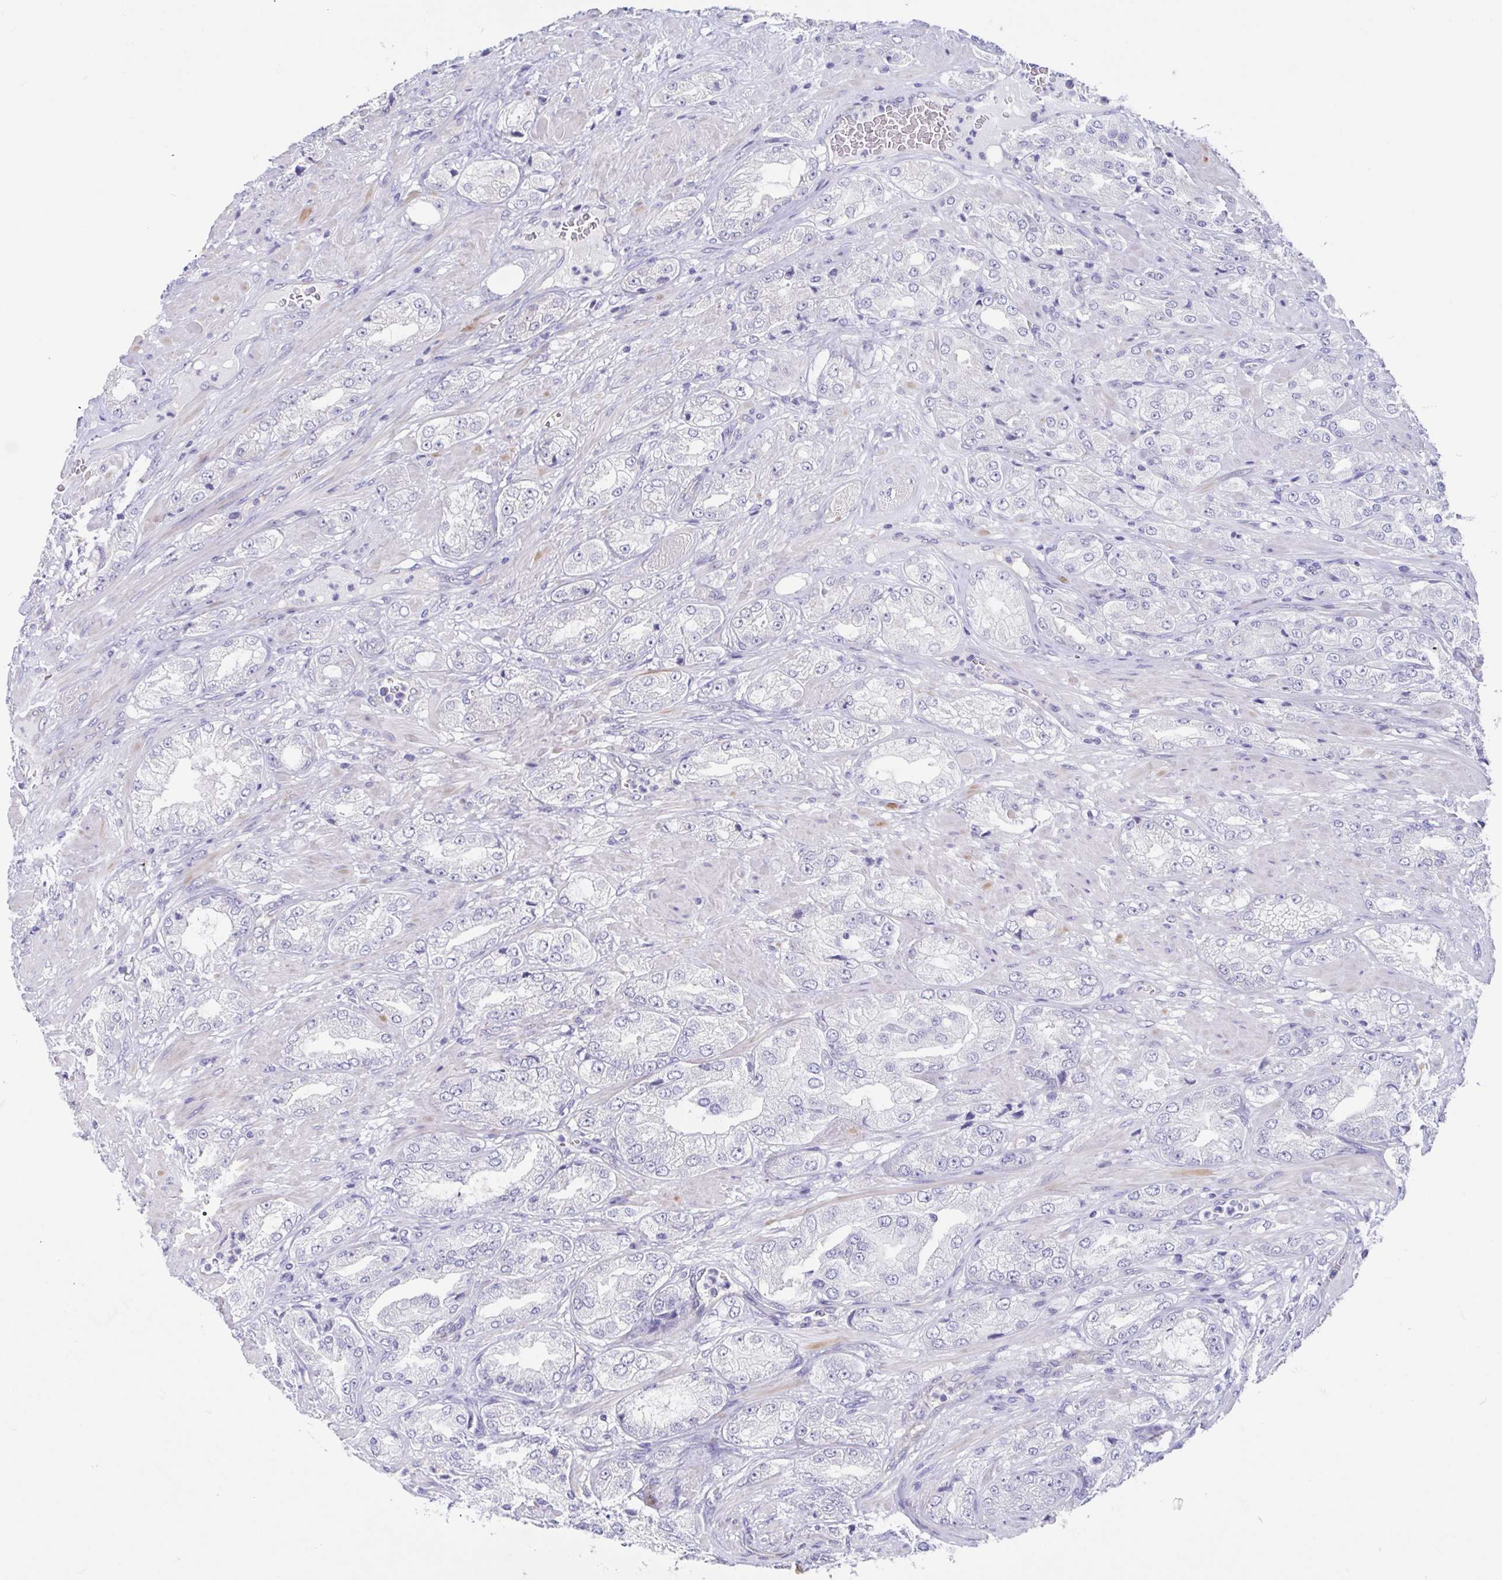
{"staining": {"intensity": "negative", "quantity": "none", "location": "none"}, "tissue": "prostate cancer", "cell_type": "Tumor cells", "image_type": "cancer", "snomed": [{"axis": "morphology", "description": "Adenocarcinoma, High grade"}, {"axis": "topography", "description": "Prostate"}], "caption": "Tumor cells show no significant staining in prostate high-grade adenocarcinoma. (Immunohistochemistry (ihc), brightfield microscopy, high magnification).", "gene": "TEX12", "patient": {"sex": "male", "age": 68}}